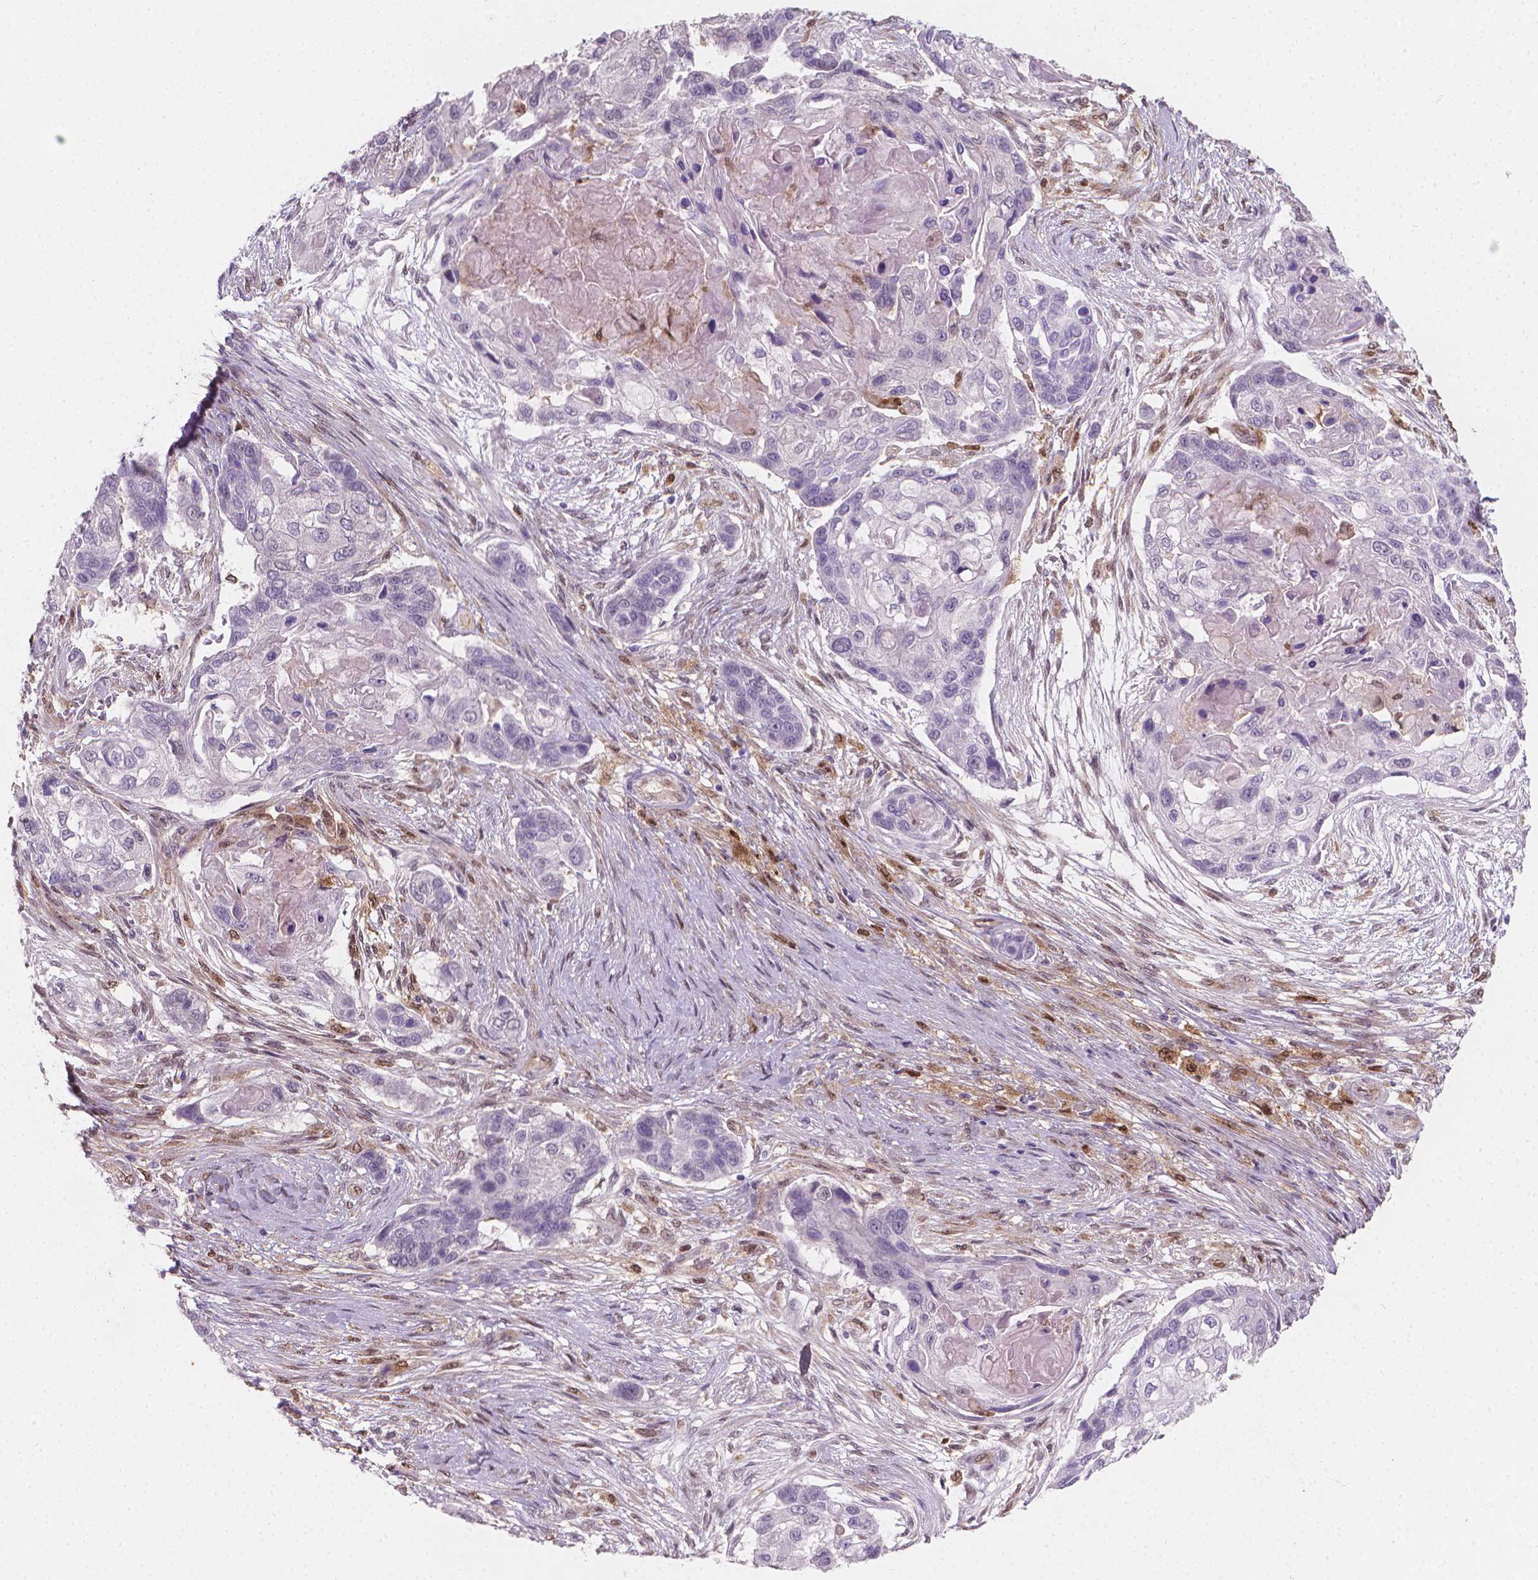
{"staining": {"intensity": "negative", "quantity": "none", "location": "none"}, "tissue": "lung cancer", "cell_type": "Tumor cells", "image_type": "cancer", "snomed": [{"axis": "morphology", "description": "Squamous cell carcinoma, NOS"}, {"axis": "topography", "description": "Lung"}], "caption": "The image displays no staining of tumor cells in lung cancer (squamous cell carcinoma). The staining was performed using DAB to visualize the protein expression in brown, while the nuclei were stained in blue with hematoxylin (Magnification: 20x).", "gene": "TNFAIP2", "patient": {"sex": "male", "age": 69}}